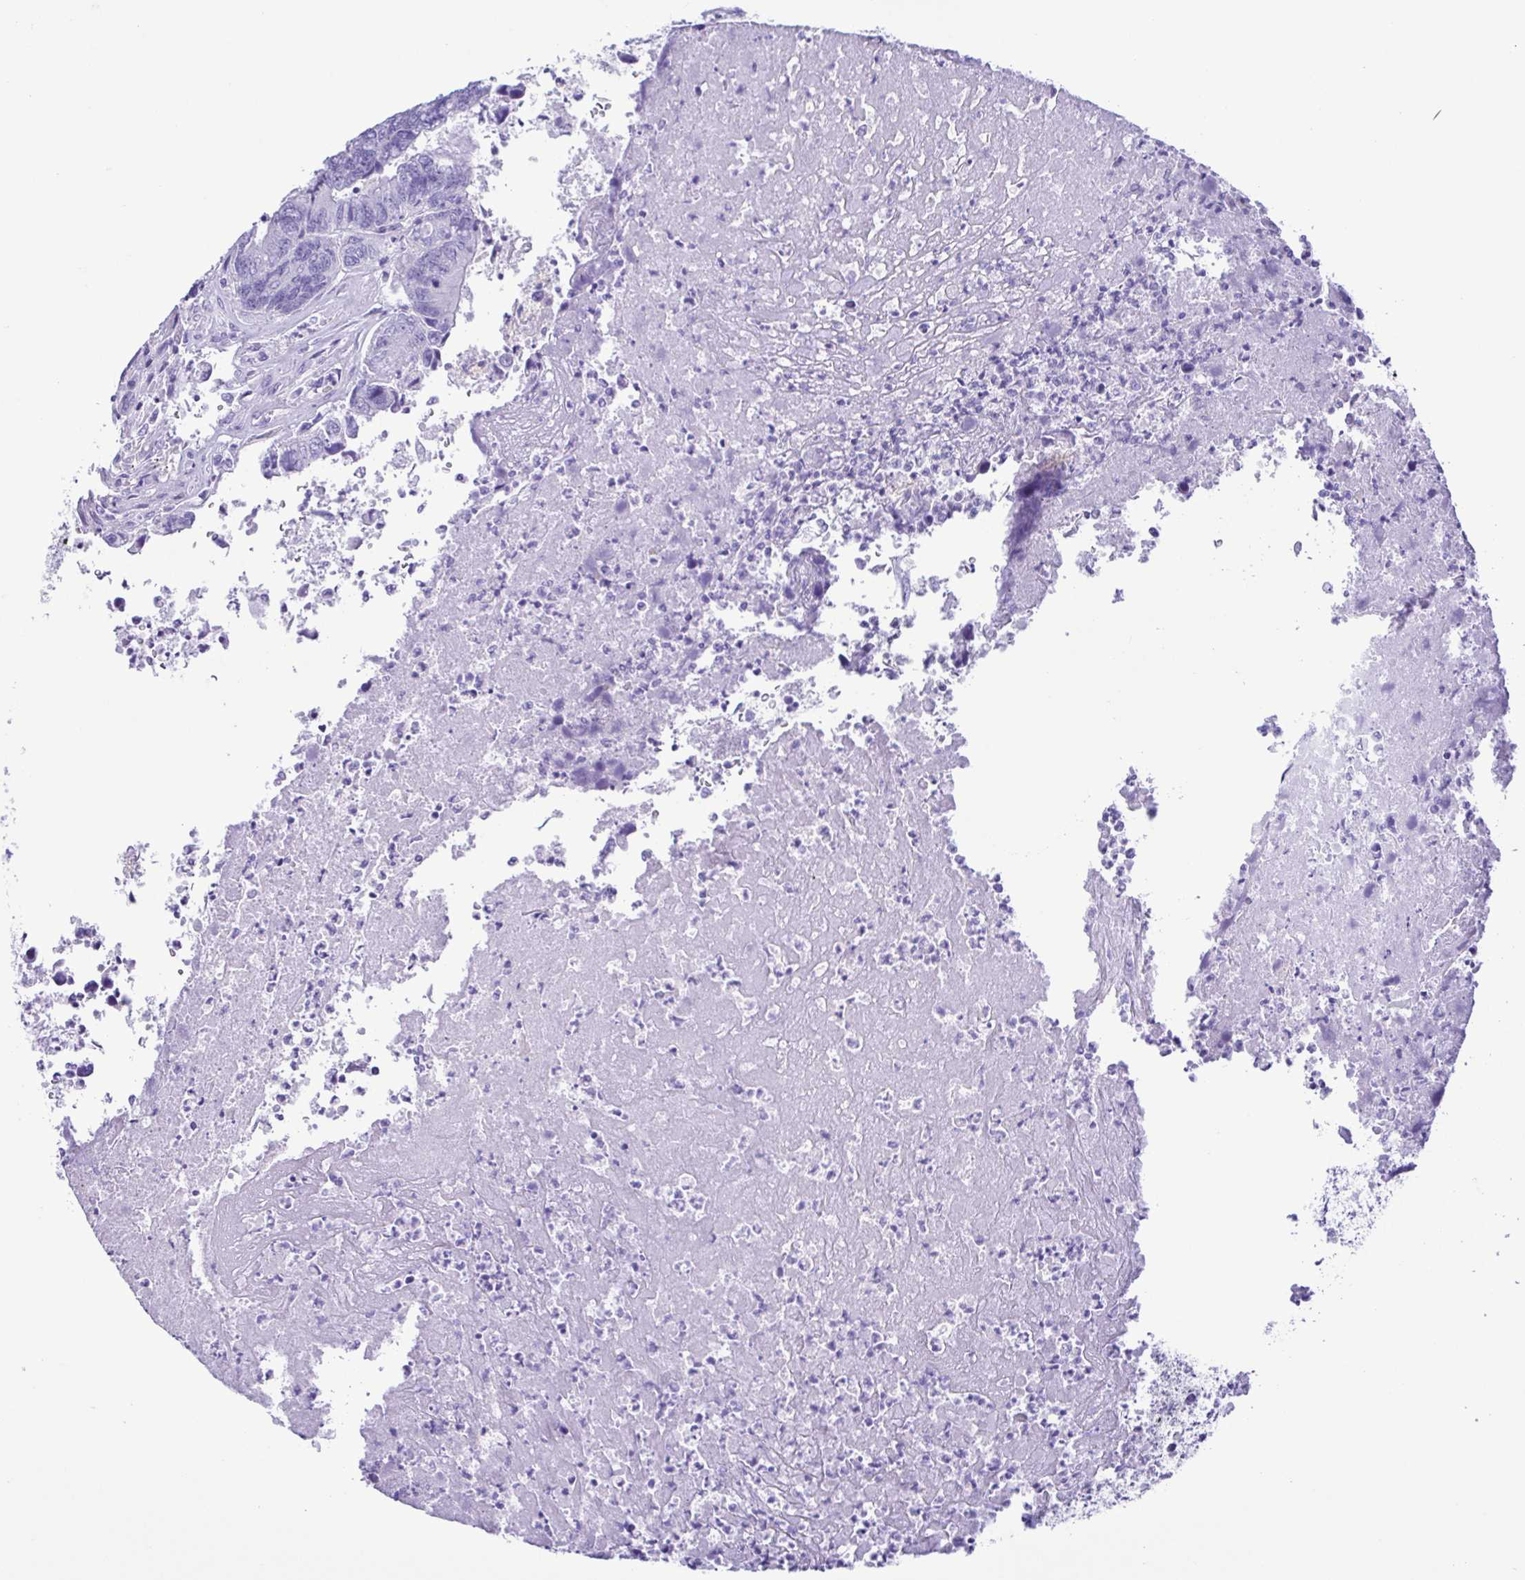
{"staining": {"intensity": "negative", "quantity": "none", "location": "none"}, "tissue": "colorectal cancer", "cell_type": "Tumor cells", "image_type": "cancer", "snomed": [{"axis": "morphology", "description": "Adenocarcinoma, NOS"}, {"axis": "topography", "description": "Colon"}], "caption": "Human colorectal cancer stained for a protein using IHC reveals no expression in tumor cells.", "gene": "OVGP1", "patient": {"sex": "female", "age": 67}}